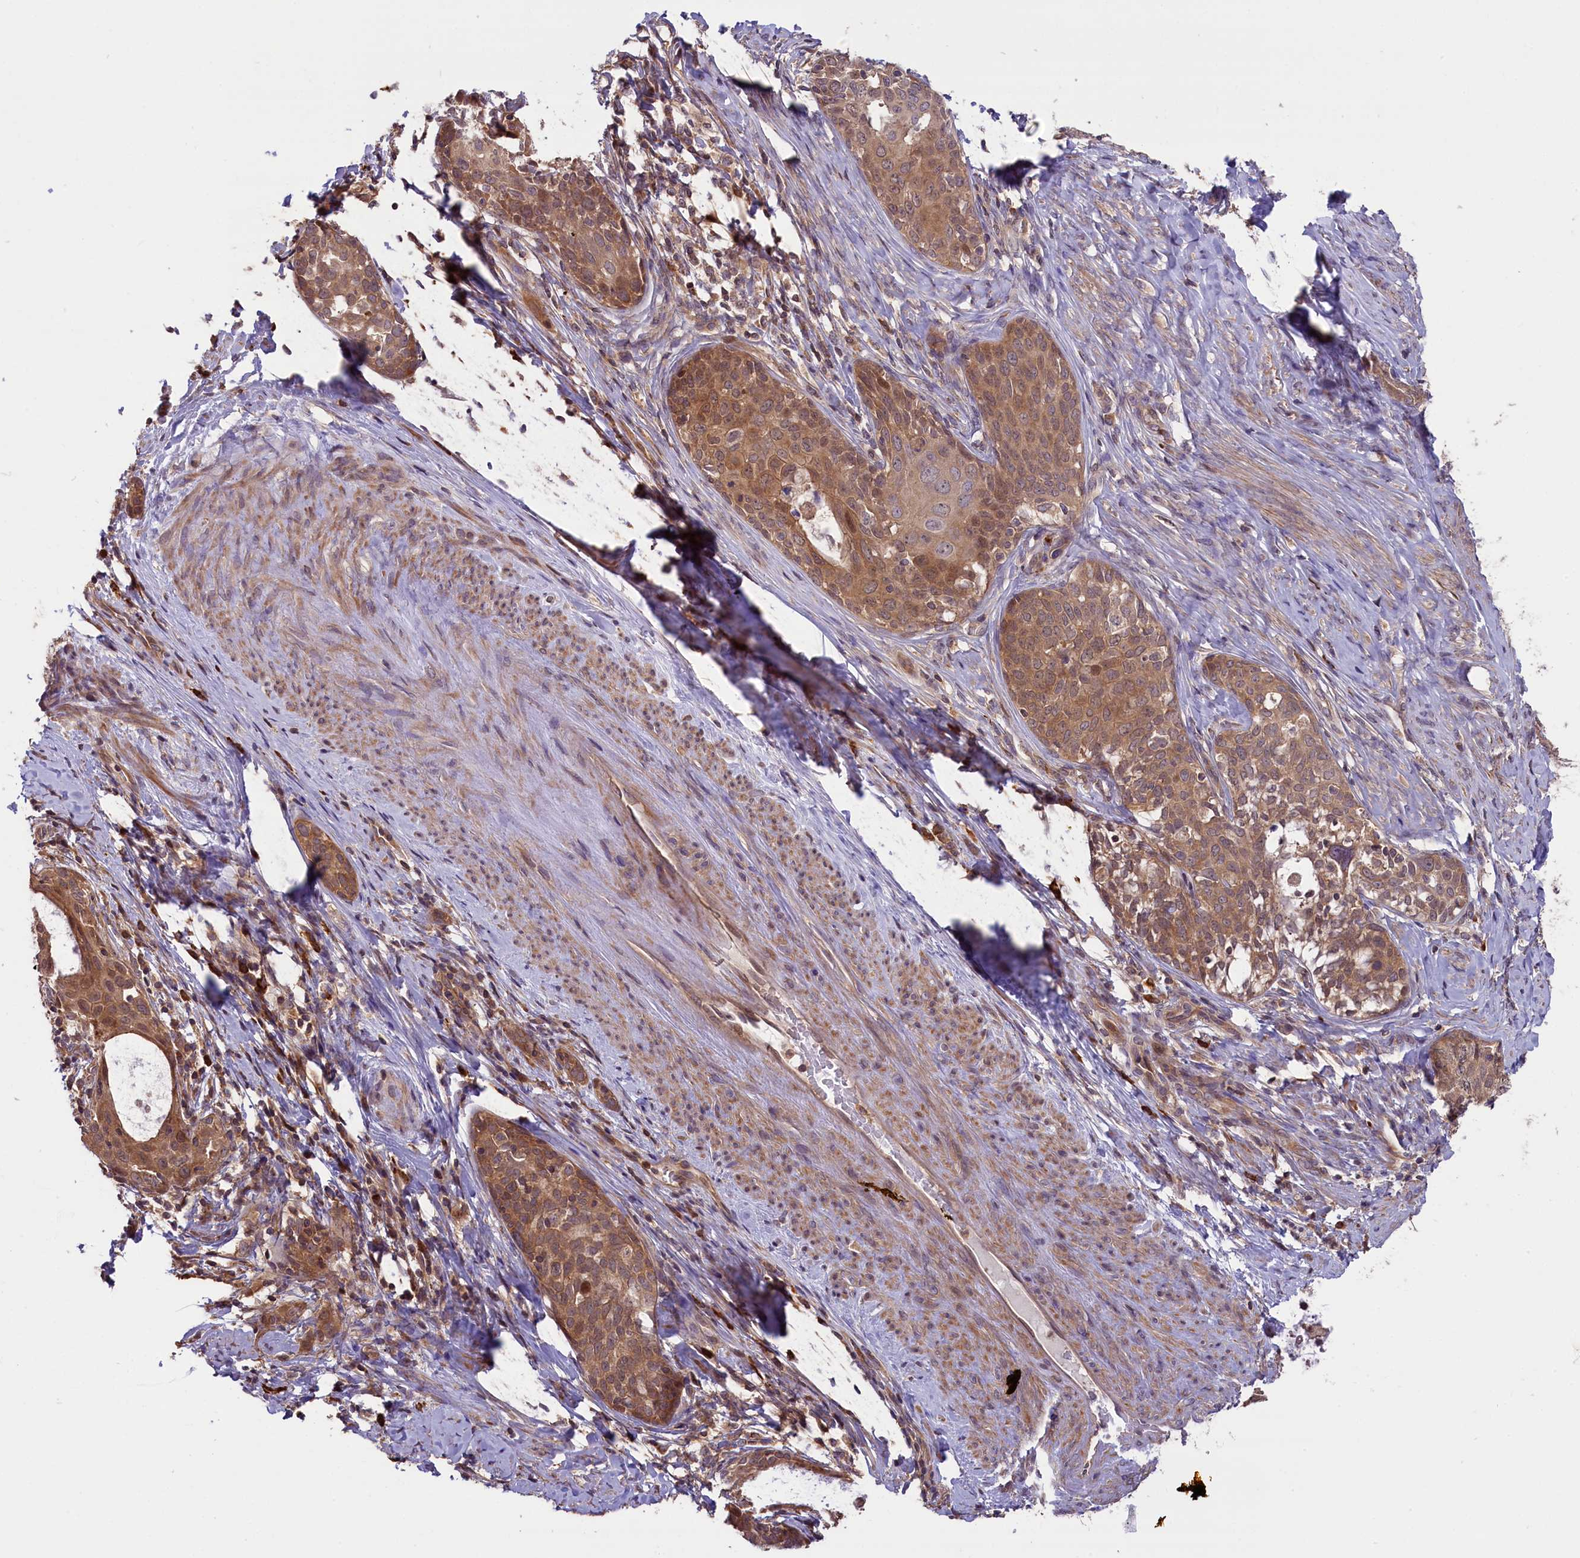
{"staining": {"intensity": "moderate", "quantity": ">75%", "location": "cytoplasmic/membranous,nuclear"}, "tissue": "cervical cancer", "cell_type": "Tumor cells", "image_type": "cancer", "snomed": [{"axis": "morphology", "description": "Squamous cell carcinoma, NOS"}, {"axis": "morphology", "description": "Adenocarcinoma, NOS"}, {"axis": "topography", "description": "Cervix"}], "caption": "Human cervical cancer stained for a protein (brown) displays moderate cytoplasmic/membranous and nuclear positive staining in about >75% of tumor cells.", "gene": "RIC8A", "patient": {"sex": "female", "age": 52}}